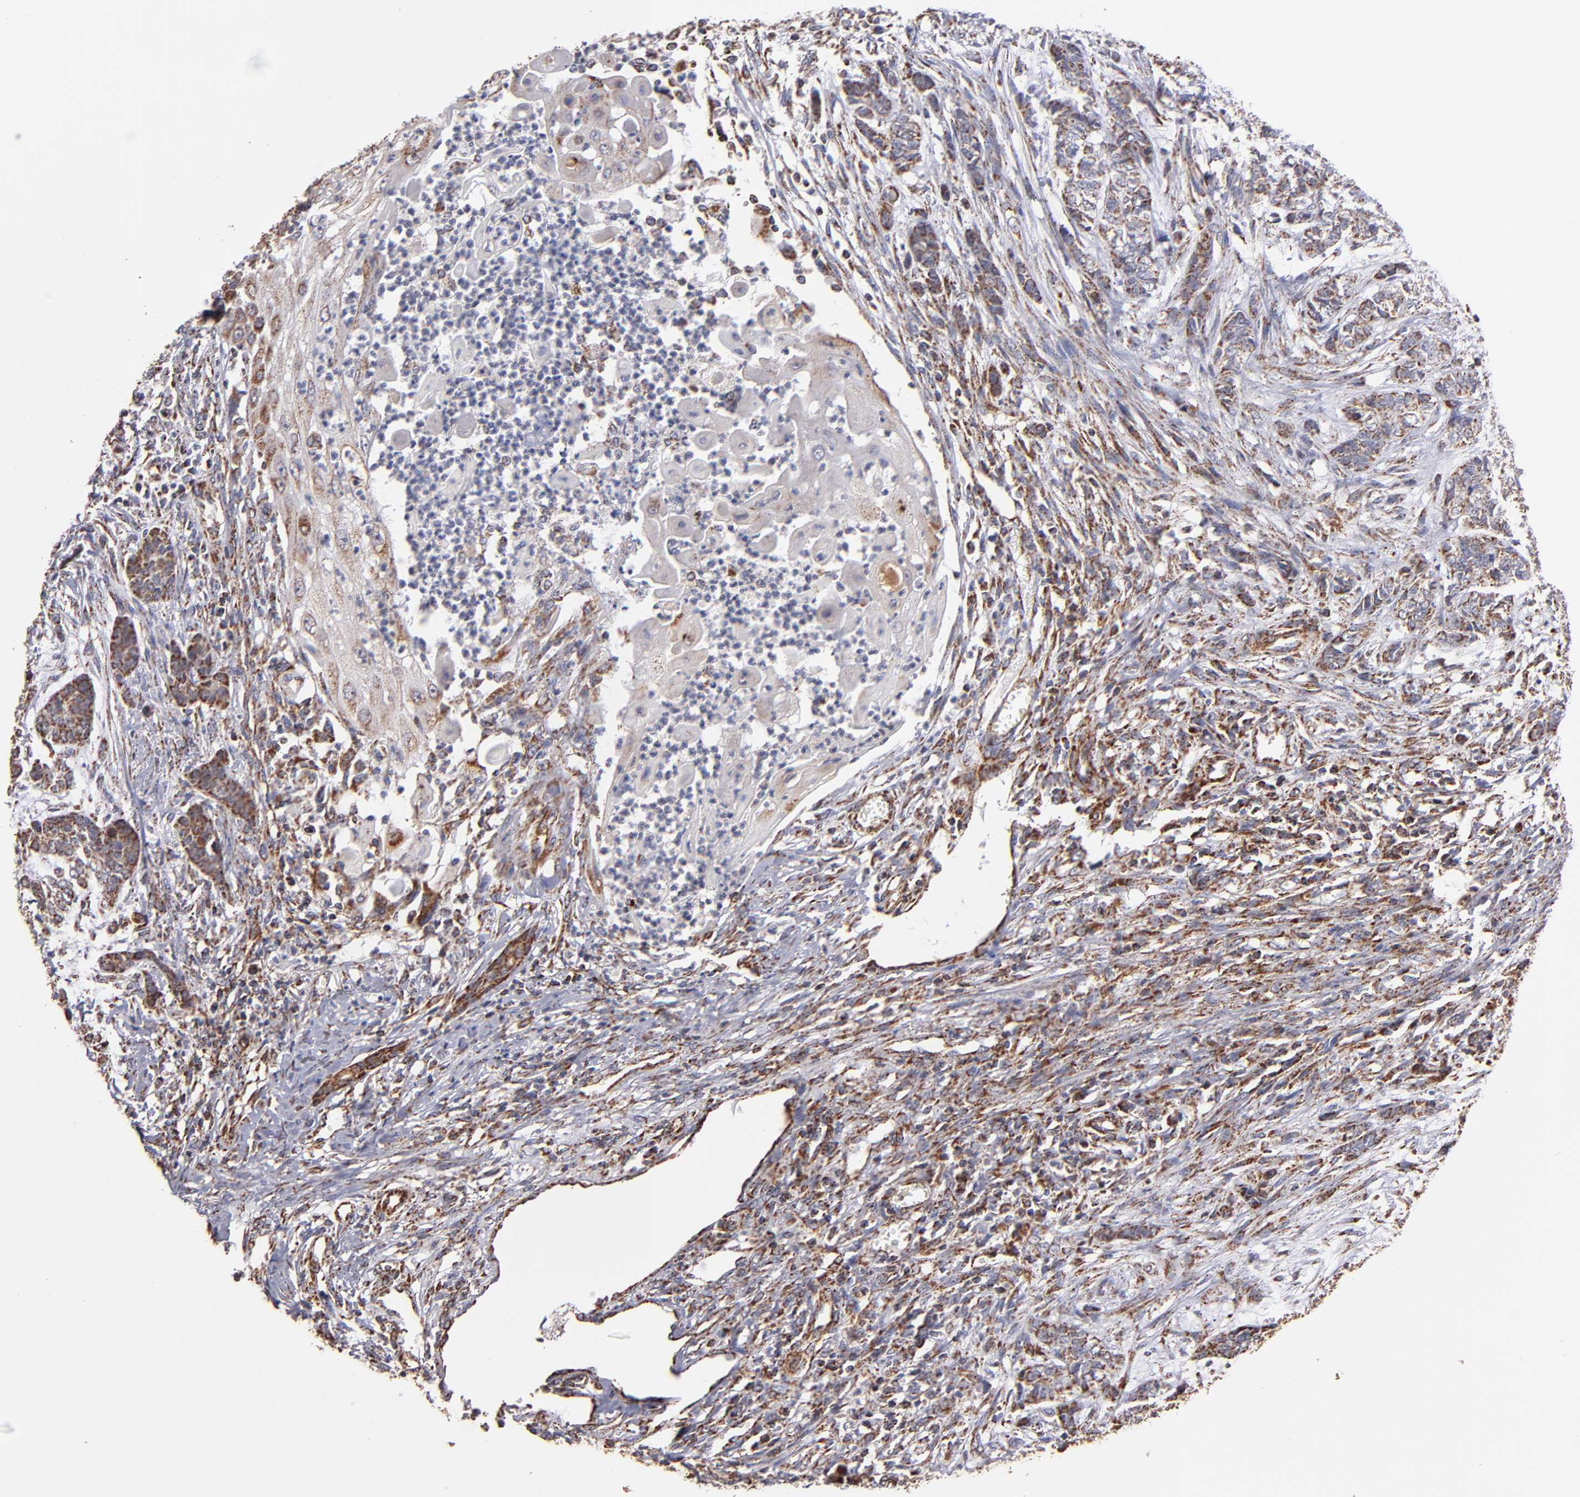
{"staining": {"intensity": "weak", "quantity": ">75%", "location": "cytoplasmic/membranous"}, "tissue": "skin cancer", "cell_type": "Tumor cells", "image_type": "cancer", "snomed": [{"axis": "morphology", "description": "Basal cell carcinoma"}, {"axis": "topography", "description": "Skin"}], "caption": "A high-resolution micrograph shows immunohistochemistry staining of skin cancer, which exhibits weak cytoplasmic/membranous expression in about >75% of tumor cells. (IHC, brightfield microscopy, high magnification).", "gene": "DLST", "patient": {"sex": "female", "age": 64}}